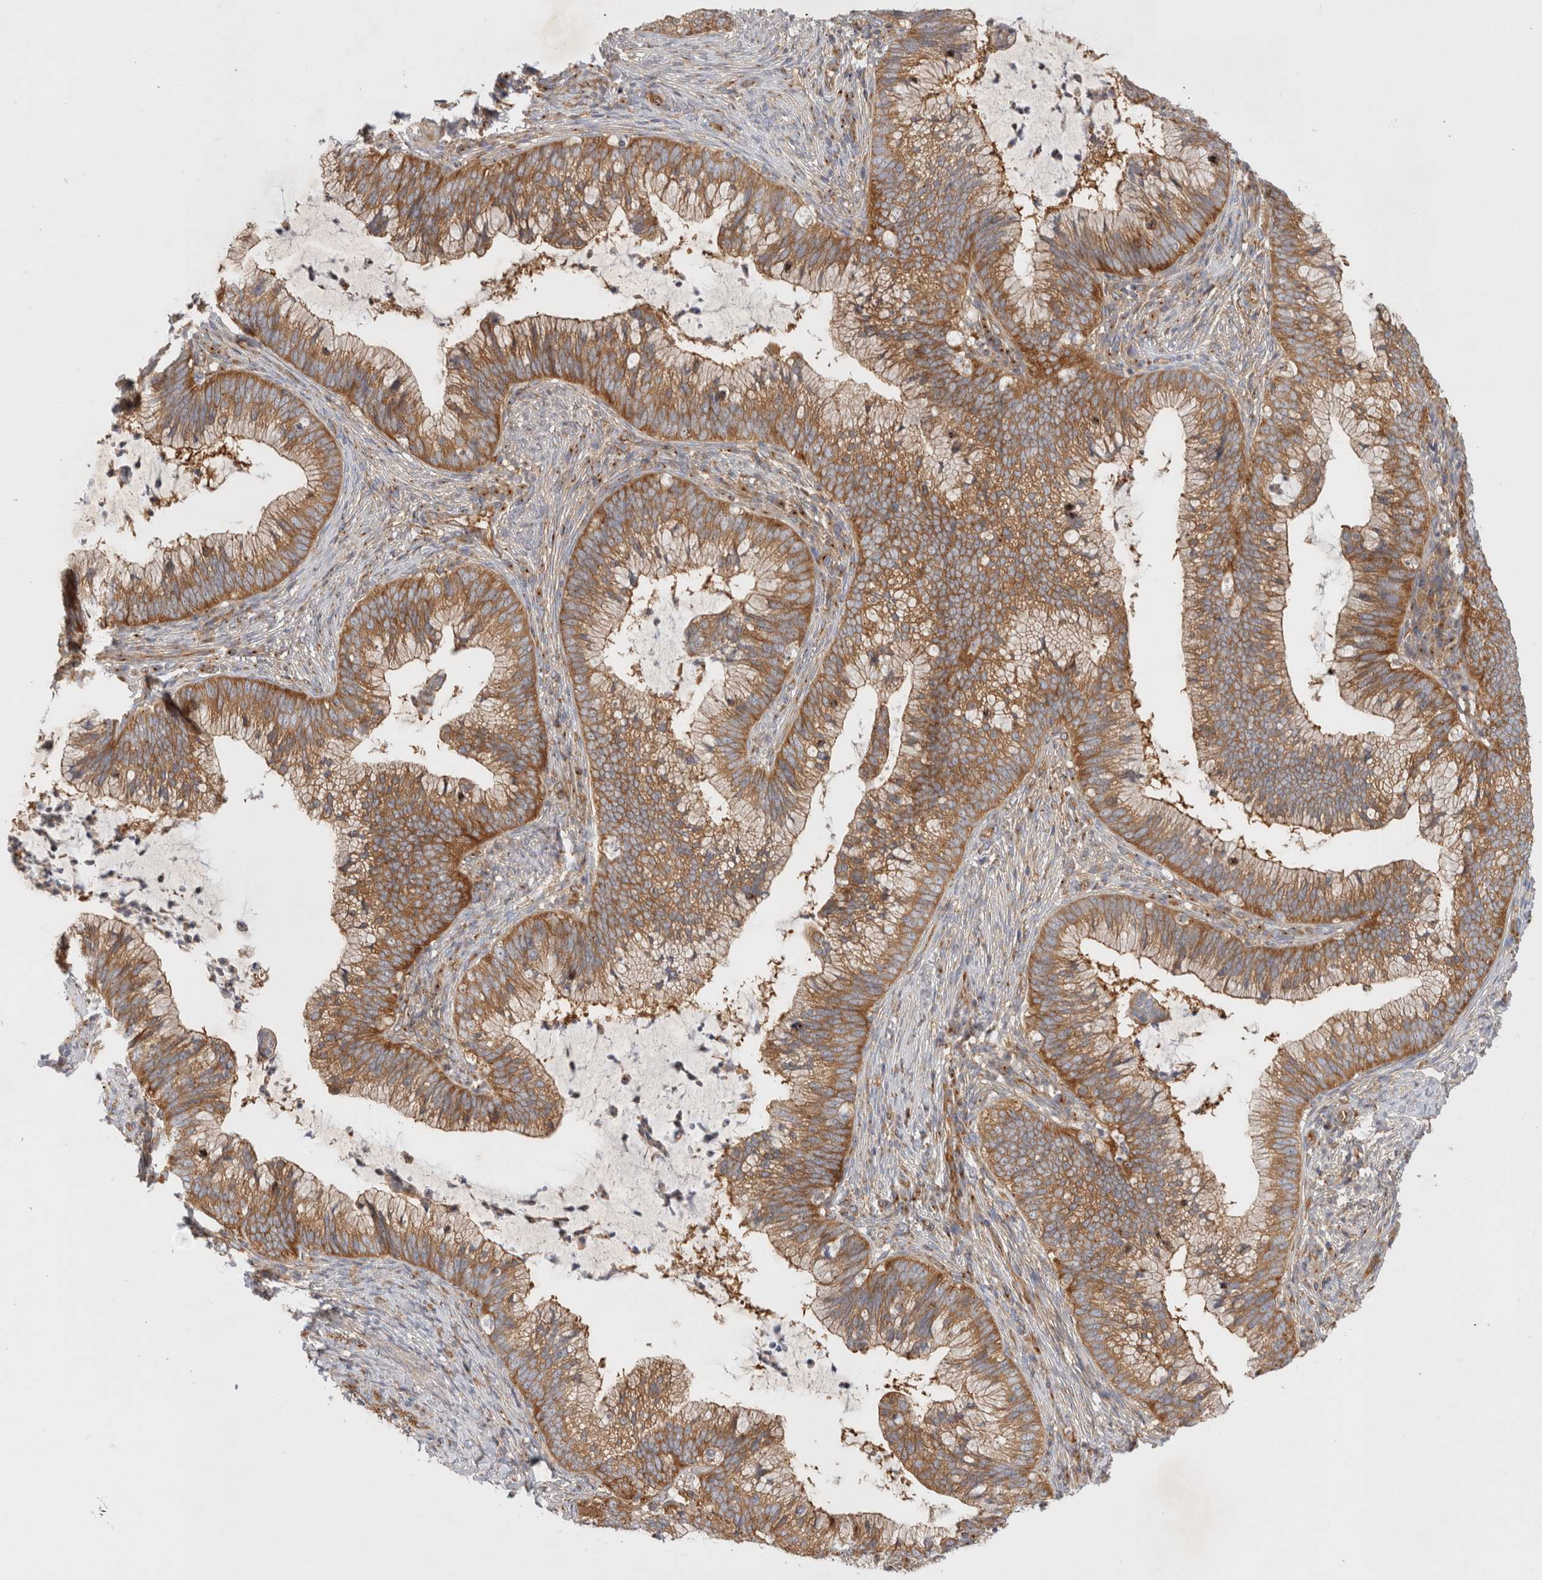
{"staining": {"intensity": "moderate", "quantity": ">75%", "location": "cytoplasmic/membranous"}, "tissue": "cervical cancer", "cell_type": "Tumor cells", "image_type": "cancer", "snomed": [{"axis": "morphology", "description": "Adenocarcinoma, NOS"}, {"axis": "topography", "description": "Cervix"}], "caption": "Cervical cancer (adenocarcinoma) stained for a protein reveals moderate cytoplasmic/membranous positivity in tumor cells. The staining was performed using DAB, with brown indicating positive protein expression. Nuclei are stained blue with hematoxylin.", "gene": "GPR150", "patient": {"sex": "female", "age": 36}}